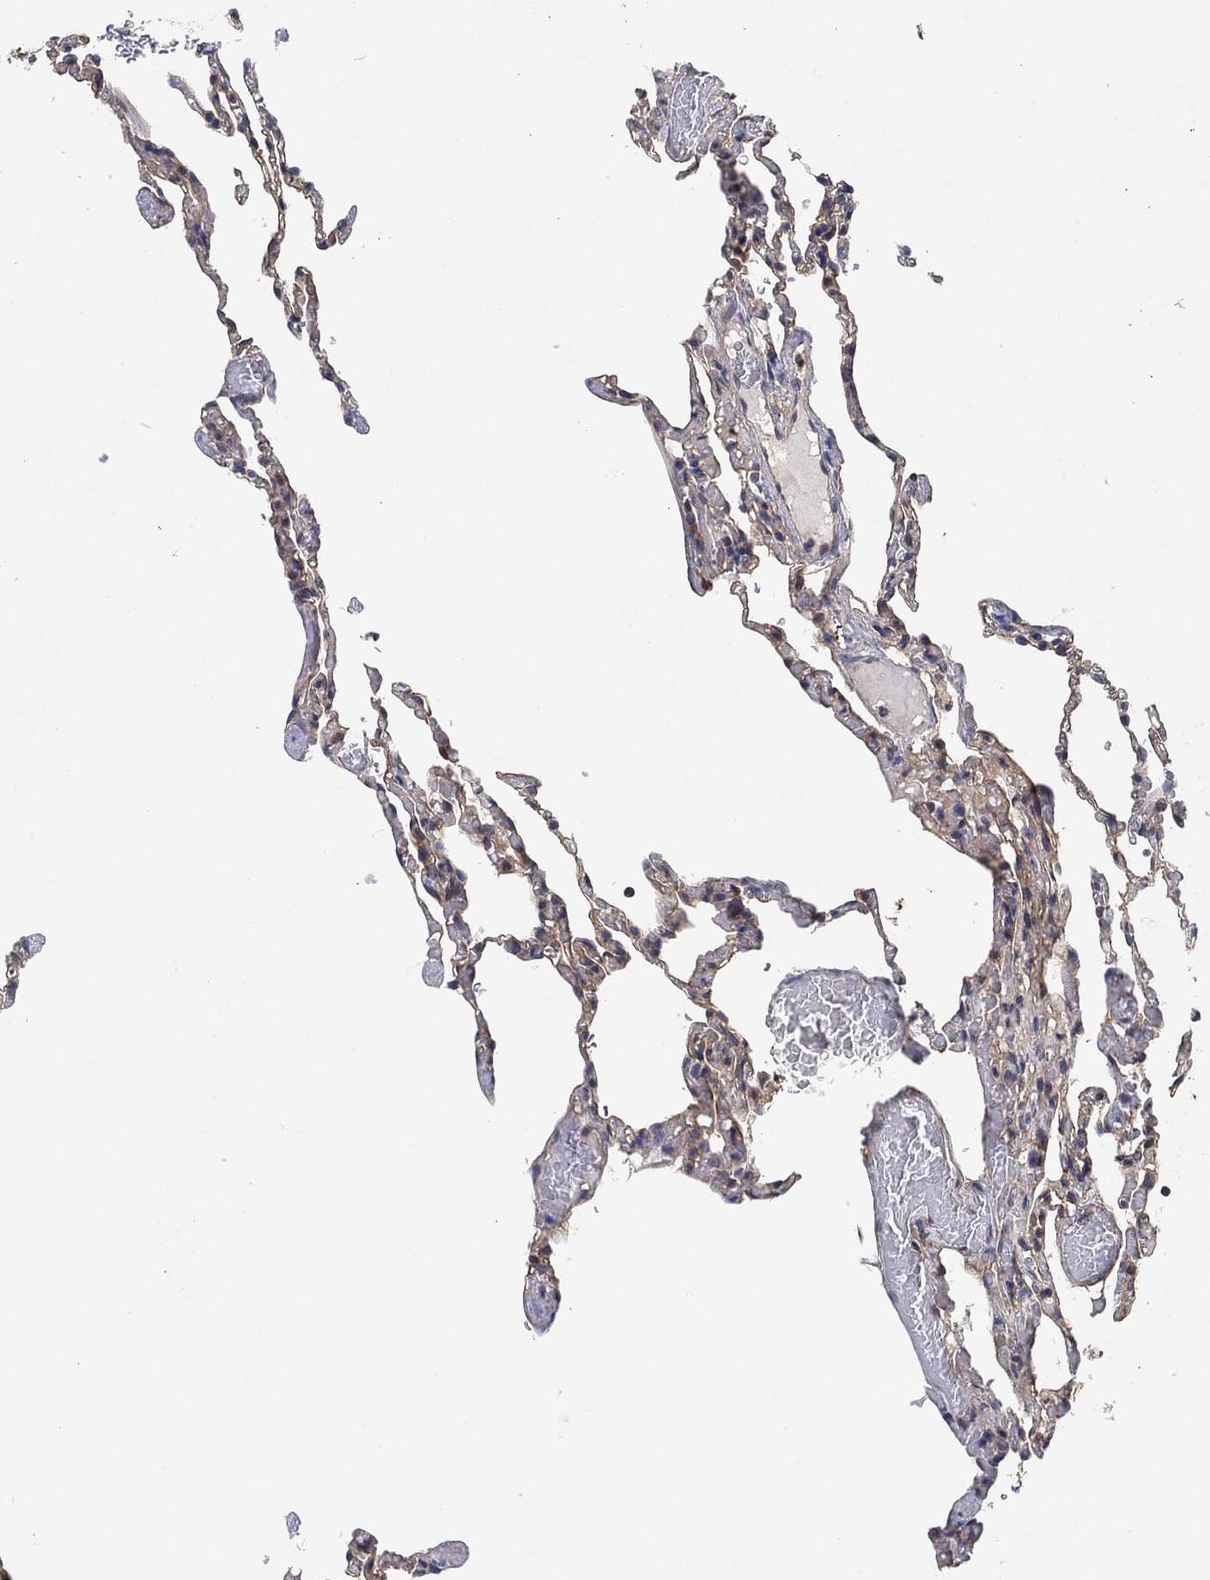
{"staining": {"intensity": "negative", "quantity": "none", "location": "none"}, "tissue": "lung", "cell_type": "Alveolar cells", "image_type": "normal", "snomed": [{"axis": "morphology", "description": "Normal tissue, NOS"}, {"axis": "topography", "description": "Lung"}], "caption": "Immunohistochemistry (IHC) histopathology image of benign human lung stained for a protein (brown), which exhibits no staining in alveolar cells. (DAB (3,3'-diaminobenzidine) immunohistochemistry, high magnification).", "gene": "MCUR1", "patient": {"sex": "female", "age": 43}}